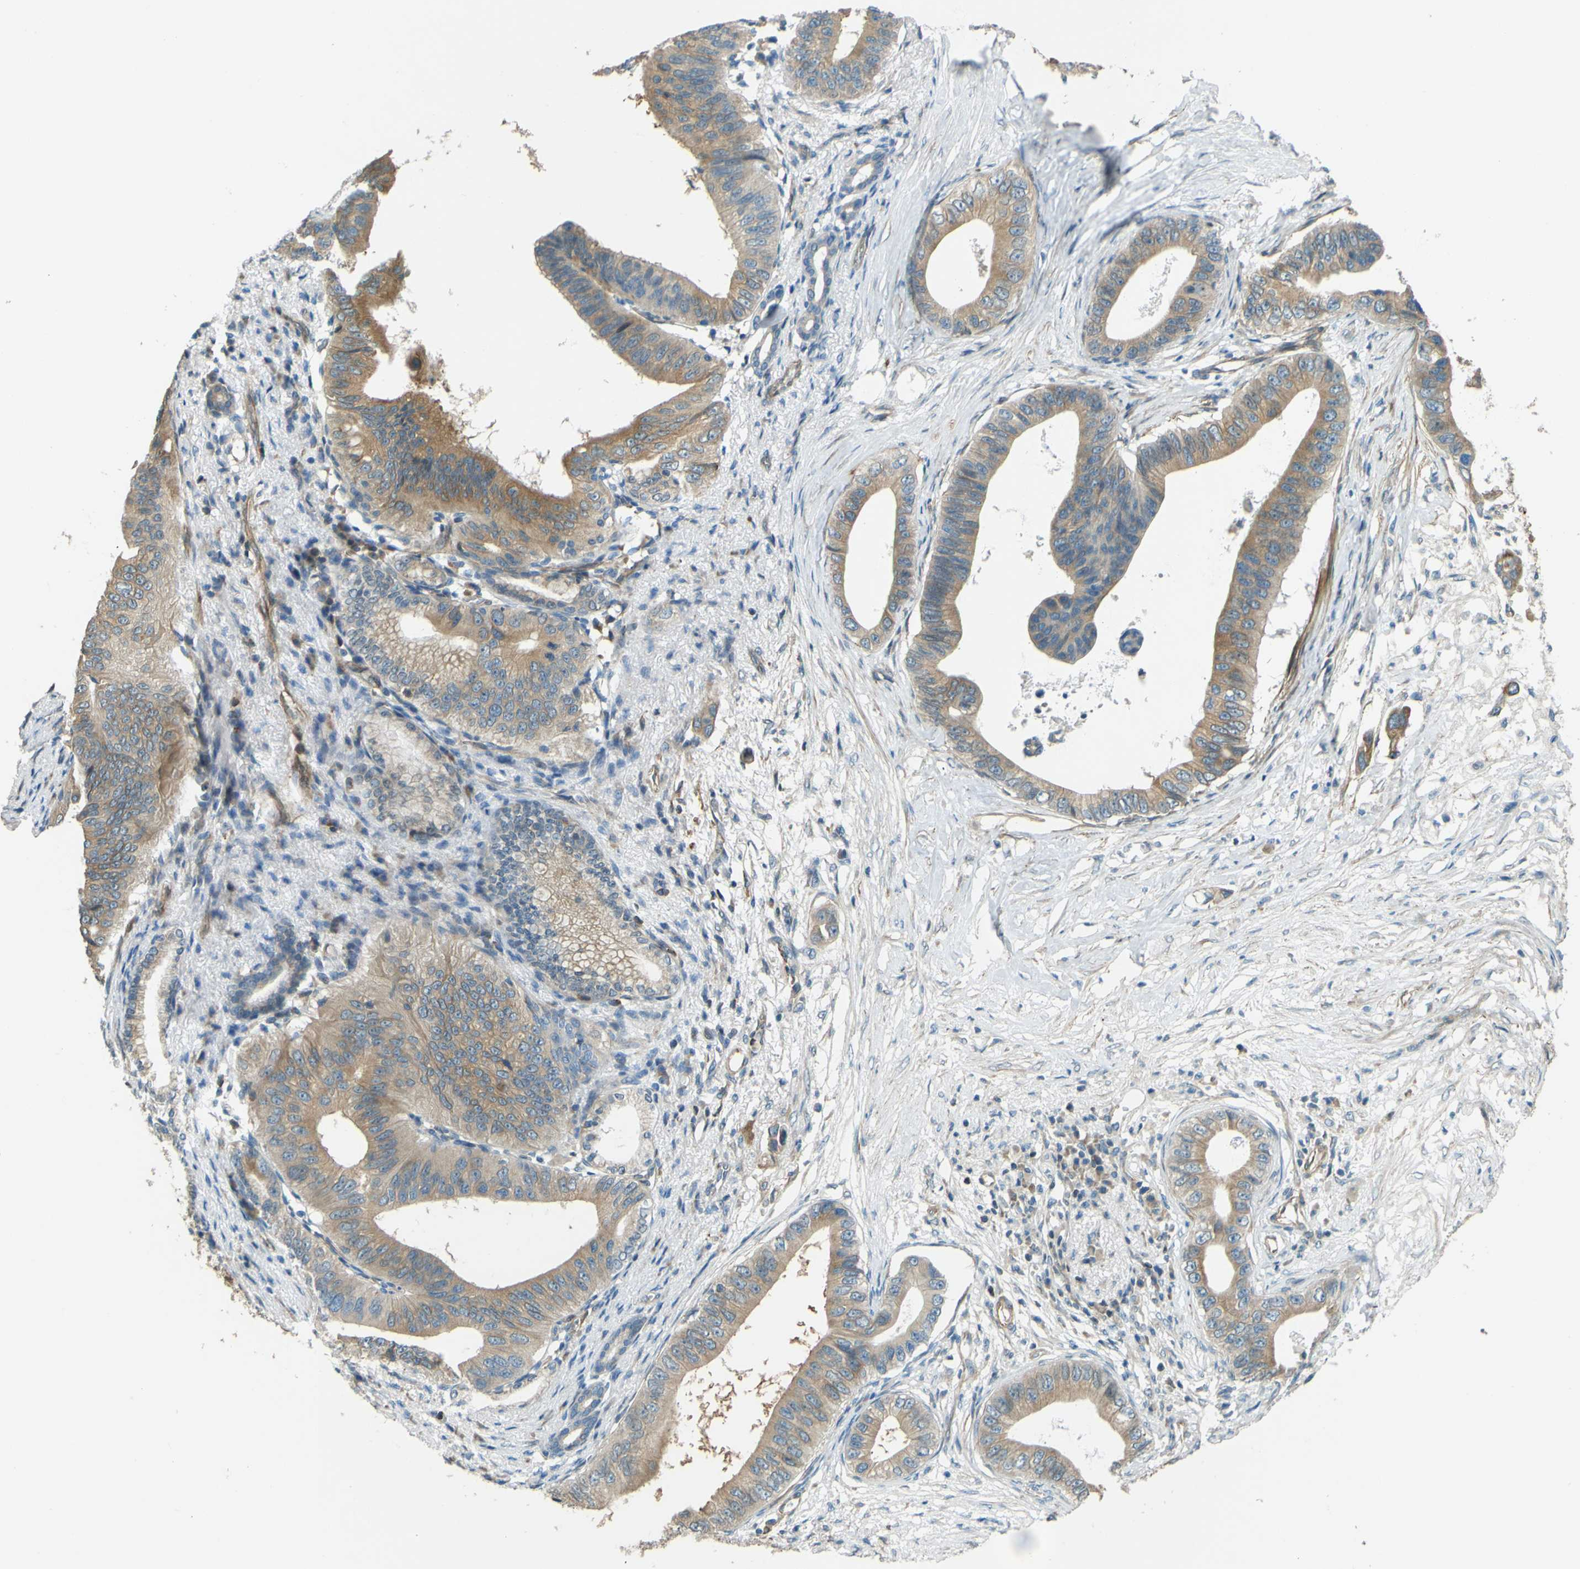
{"staining": {"intensity": "moderate", "quantity": "<25%", "location": "cytoplasmic/membranous"}, "tissue": "pancreatic cancer", "cell_type": "Tumor cells", "image_type": "cancer", "snomed": [{"axis": "morphology", "description": "Adenocarcinoma, NOS"}, {"axis": "topography", "description": "Pancreas"}], "caption": "A micrograph showing moderate cytoplasmic/membranous staining in approximately <25% of tumor cells in pancreatic cancer (adenocarcinoma), as visualized by brown immunohistochemical staining.", "gene": "LPCAT1", "patient": {"sex": "male", "age": 77}}